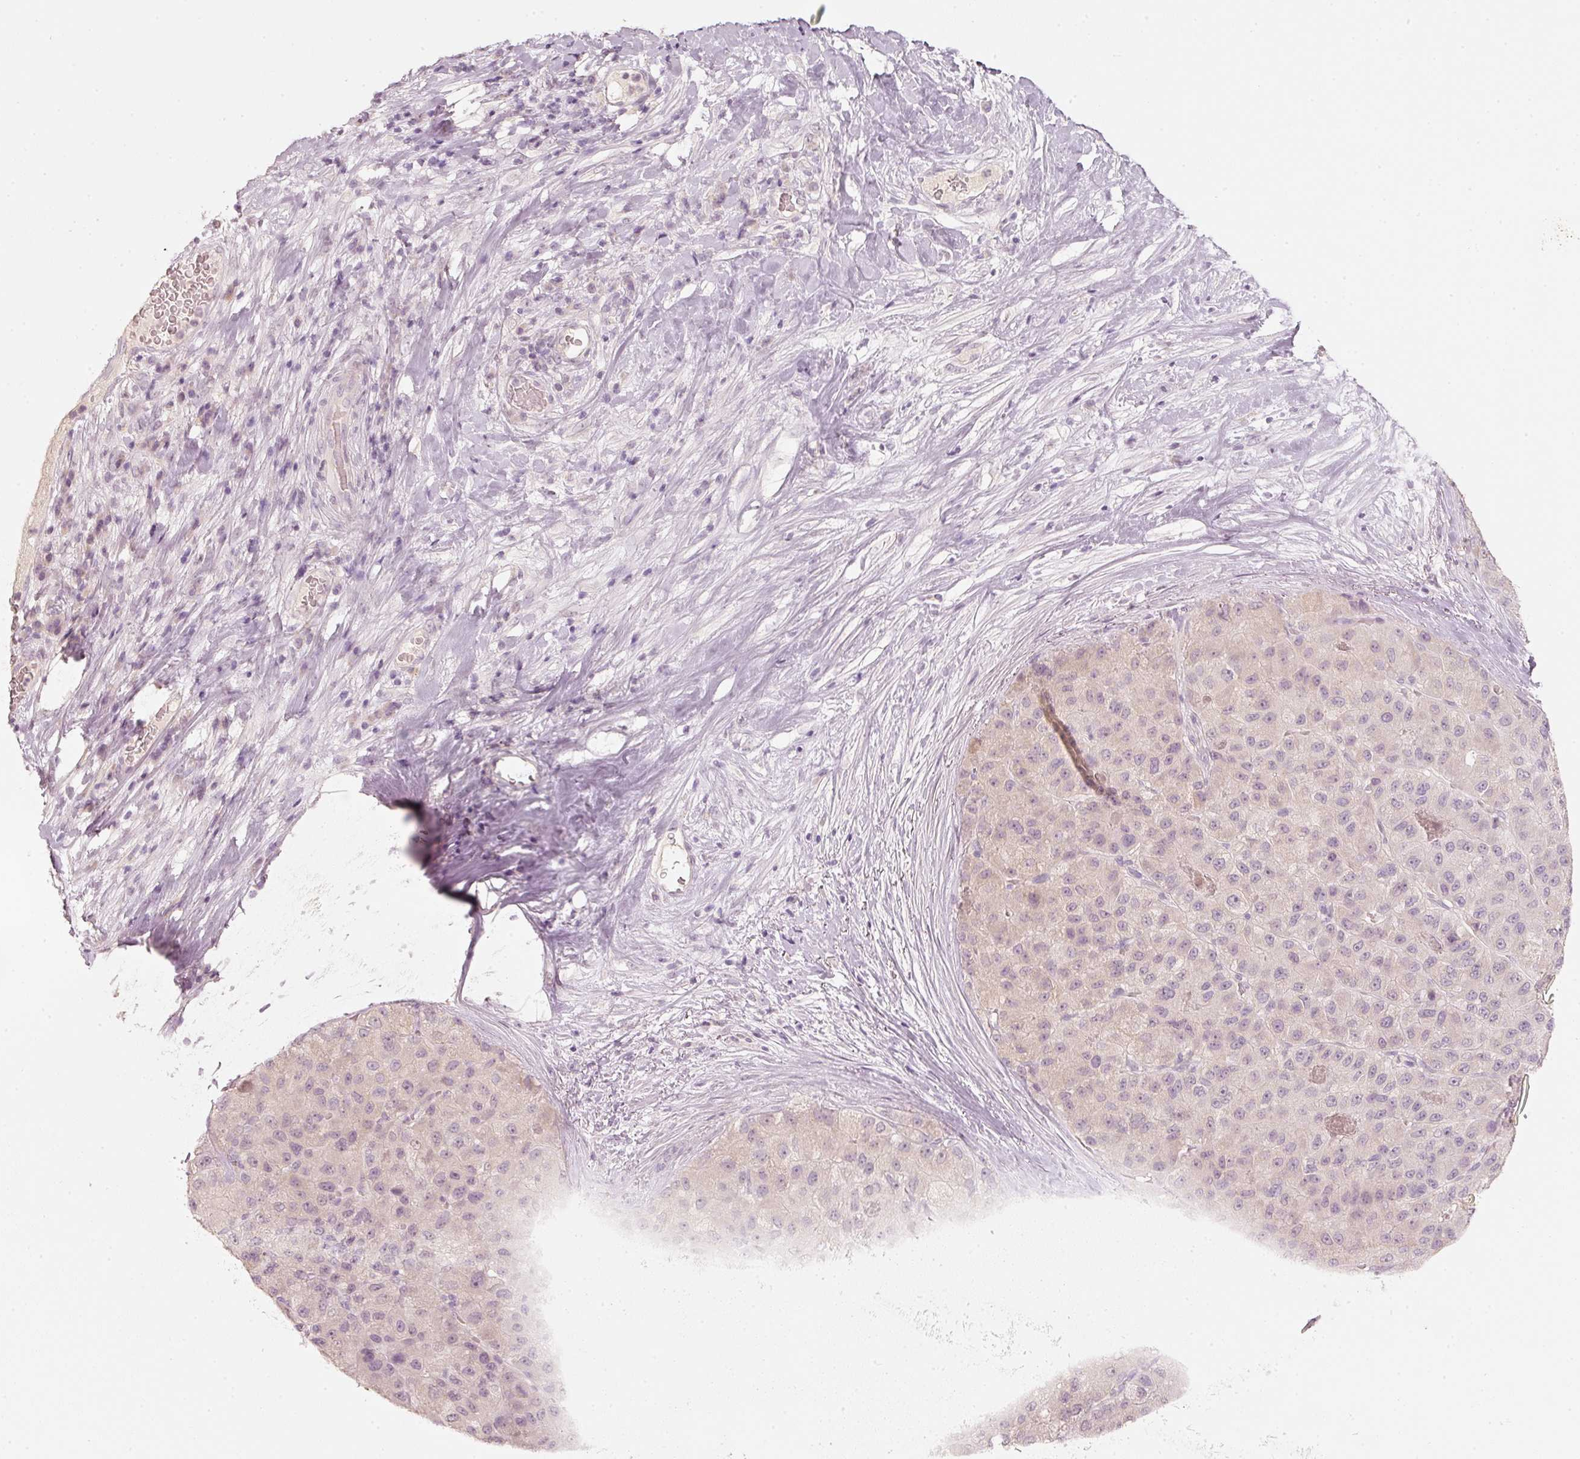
{"staining": {"intensity": "negative", "quantity": "none", "location": "none"}, "tissue": "liver cancer", "cell_type": "Tumor cells", "image_type": "cancer", "snomed": [{"axis": "morphology", "description": "Carcinoma, Hepatocellular, NOS"}, {"axis": "topography", "description": "Liver"}], "caption": "Tumor cells show no significant positivity in hepatocellular carcinoma (liver). The staining was performed using DAB (3,3'-diaminobenzidine) to visualize the protein expression in brown, while the nuclei were stained in blue with hematoxylin (Magnification: 20x).", "gene": "STEAP1", "patient": {"sex": "male", "age": 80}}